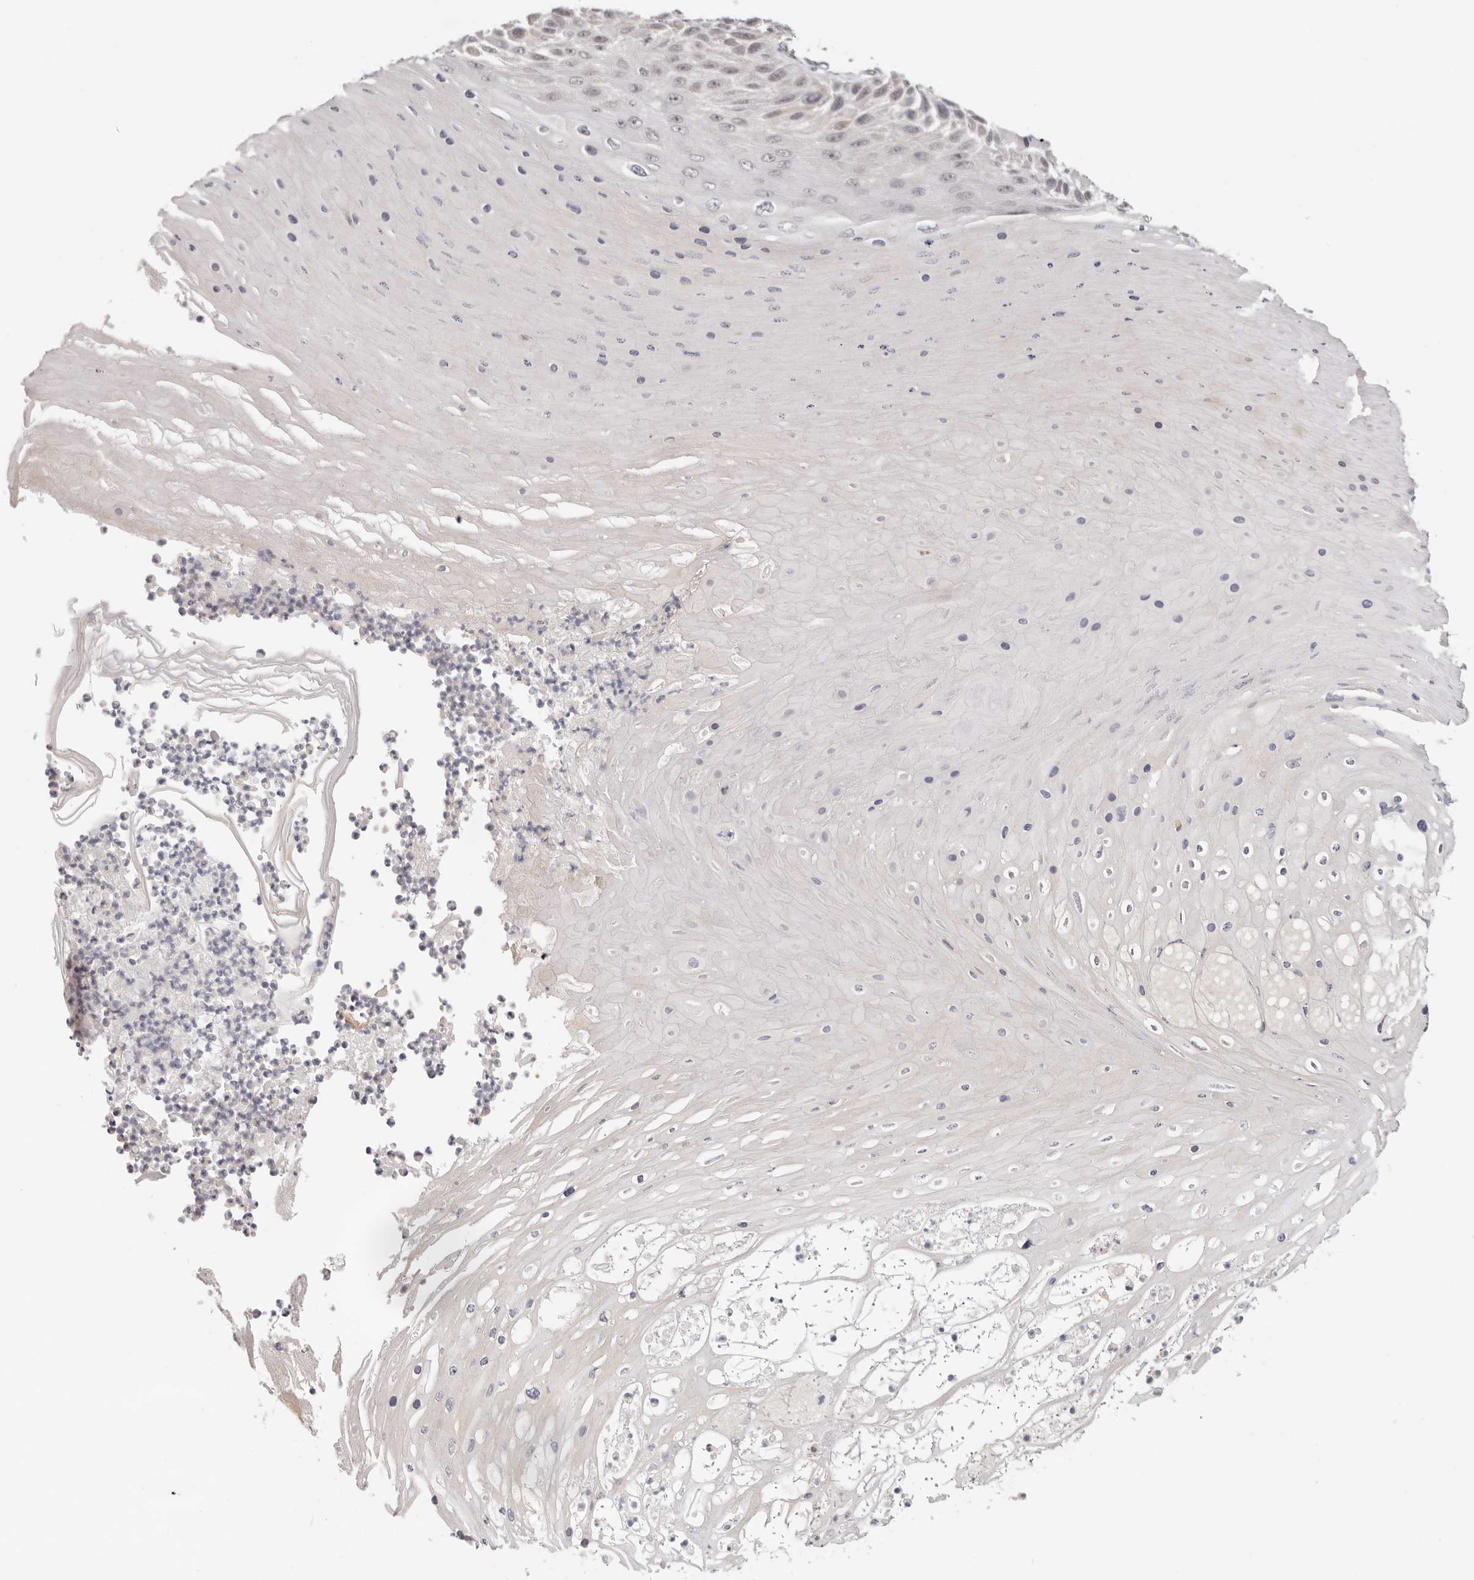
{"staining": {"intensity": "negative", "quantity": "none", "location": "none"}, "tissue": "skin cancer", "cell_type": "Tumor cells", "image_type": "cancer", "snomed": [{"axis": "morphology", "description": "Squamous cell carcinoma, NOS"}, {"axis": "topography", "description": "Skin"}], "caption": "DAB immunohistochemical staining of skin cancer demonstrates no significant positivity in tumor cells. Brightfield microscopy of immunohistochemistry stained with DAB (3,3'-diaminobenzidine) (brown) and hematoxylin (blue), captured at high magnification.", "gene": "LARP7", "patient": {"sex": "female", "age": 88}}